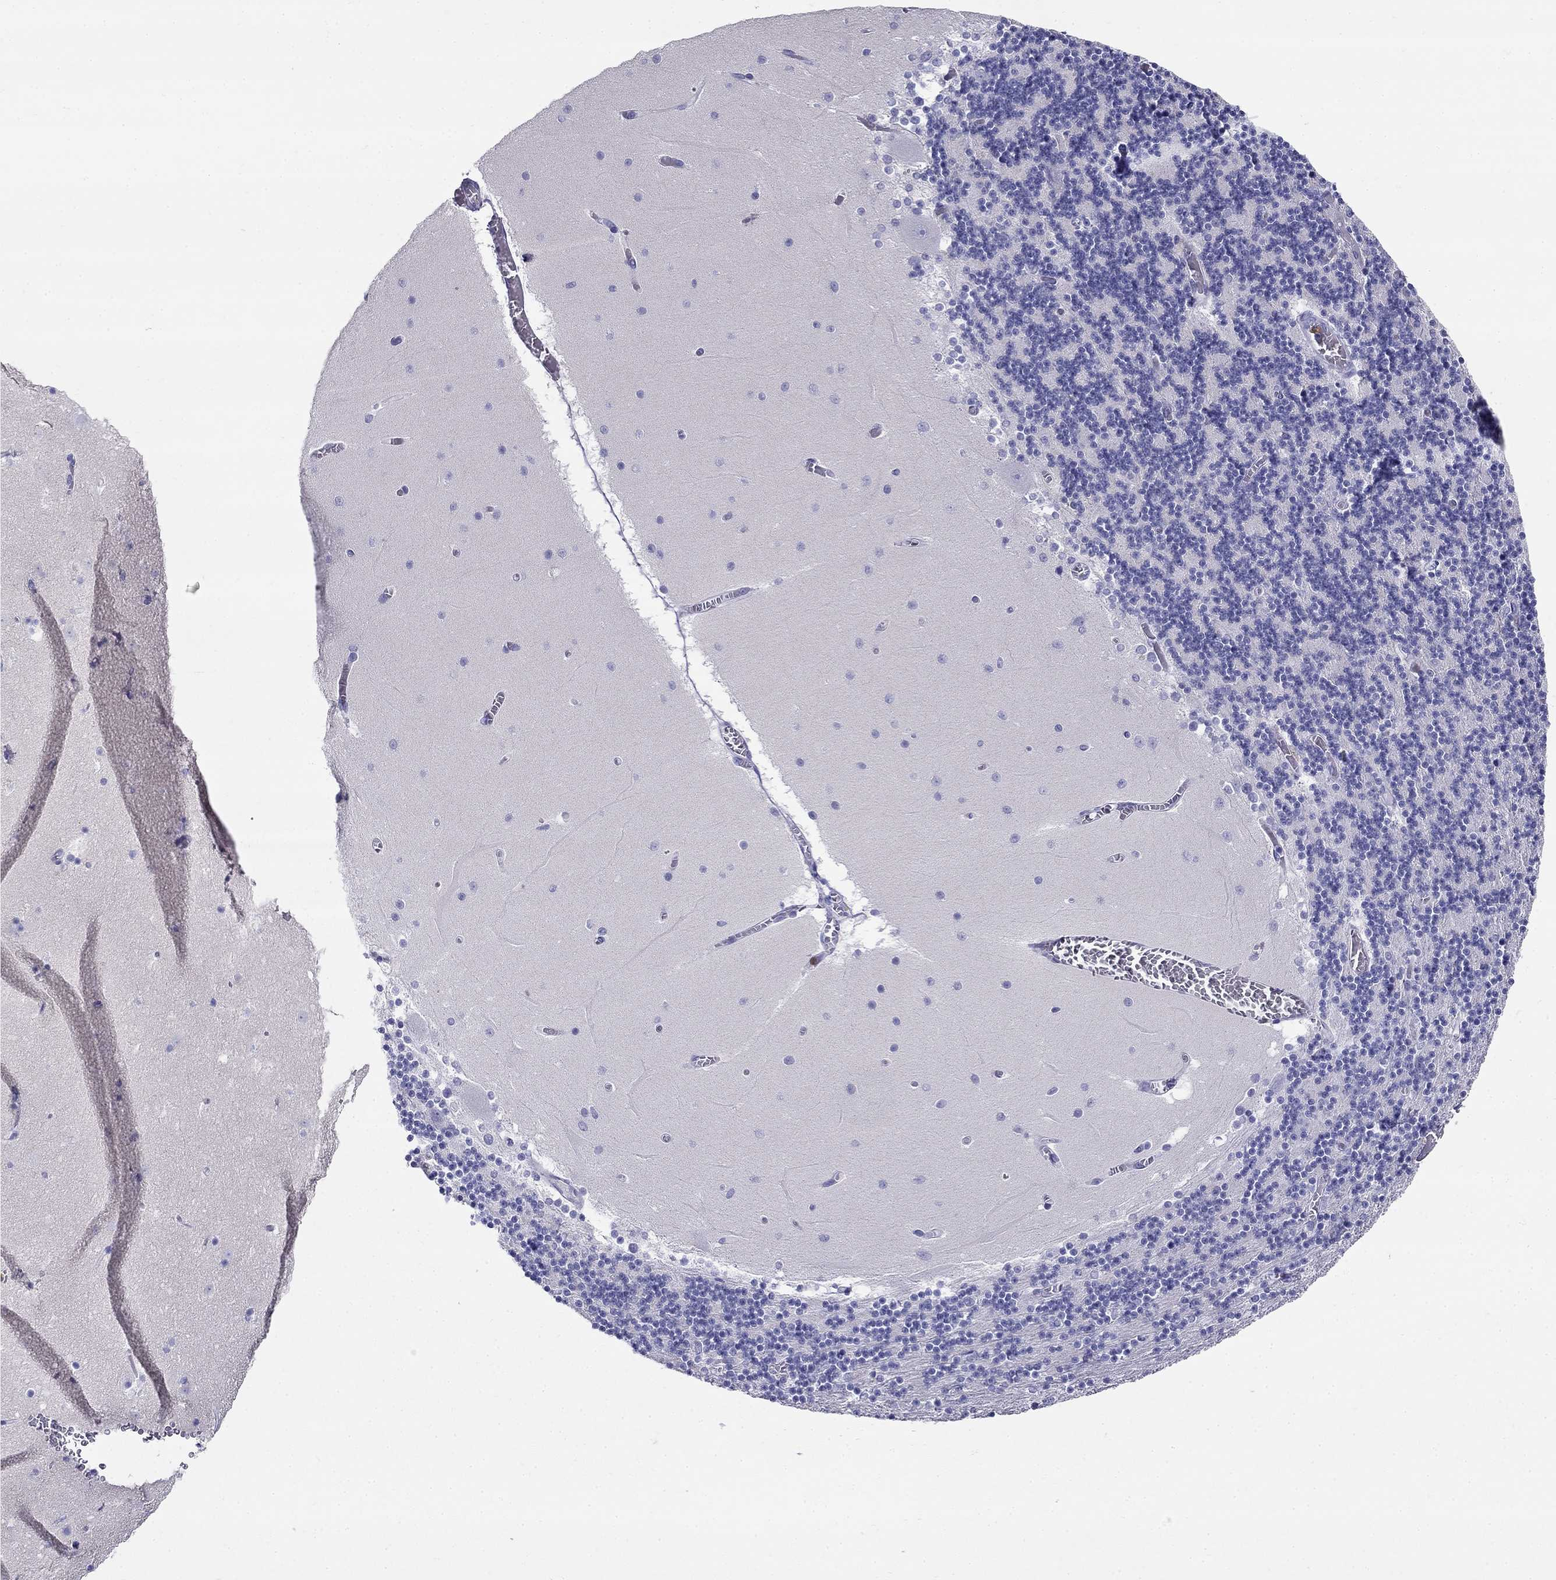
{"staining": {"intensity": "negative", "quantity": "none", "location": "none"}, "tissue": "cerebellum", "cell_type": "Cells in granular layer", "image_type": "normal", "snomed": [{"axis": "morphology", "description": "Normal tissue, NOS"}, {"axis": "topography", "description": "Cerebellum"}], "caption": "Immunohistochemistry histopathology image of normal cerebellum stained for a protein (brown), which exhibits no staining in cells in granular layer. Brightfield microscopy of immunohistochemistry (IHC) stained with DAB (brown) and hematoxylin (blue), captured at high magnification.", "gene": "PPP1R36", "patient": {"sex": "female", "age": 28}}